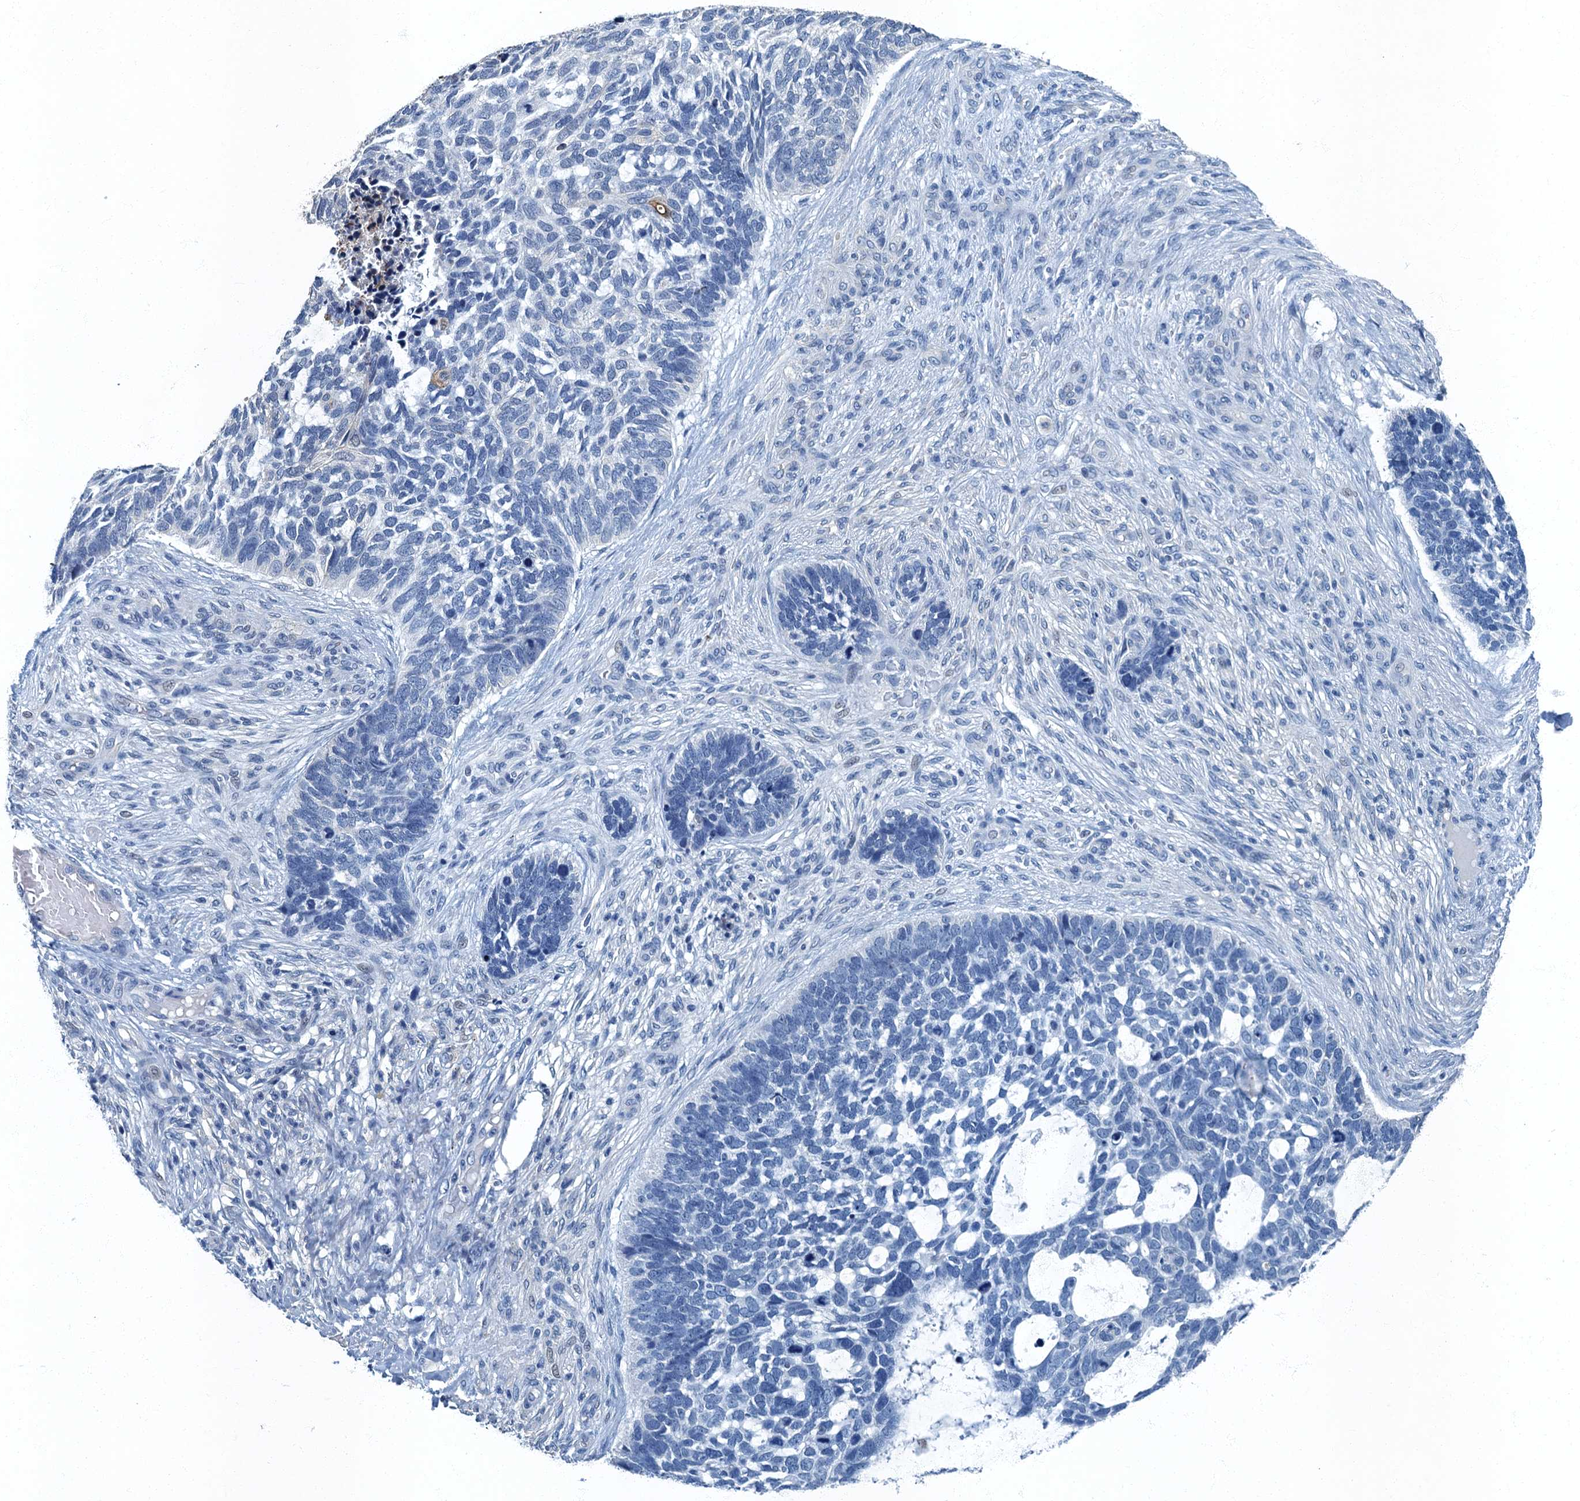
{"staining": {"intensity": "negative", "quantity": "none", "location": "none"}, "tissue": "skin cancer", "cell_type": "Tumor cells", "image_type": "cancer", "snomed": [{"axis": "morphology", "description": "Basal cell carcinoma"}, {"axis": "topography", "description": "Skin"}], "caption": "This is a micrograph of immunohistochemistry (IHC) staining of skin basal cell carcinoma, which shows no staining in tumor cells.", "gene": "GADL1", "patient": {"sex": "male", "age": 88}}